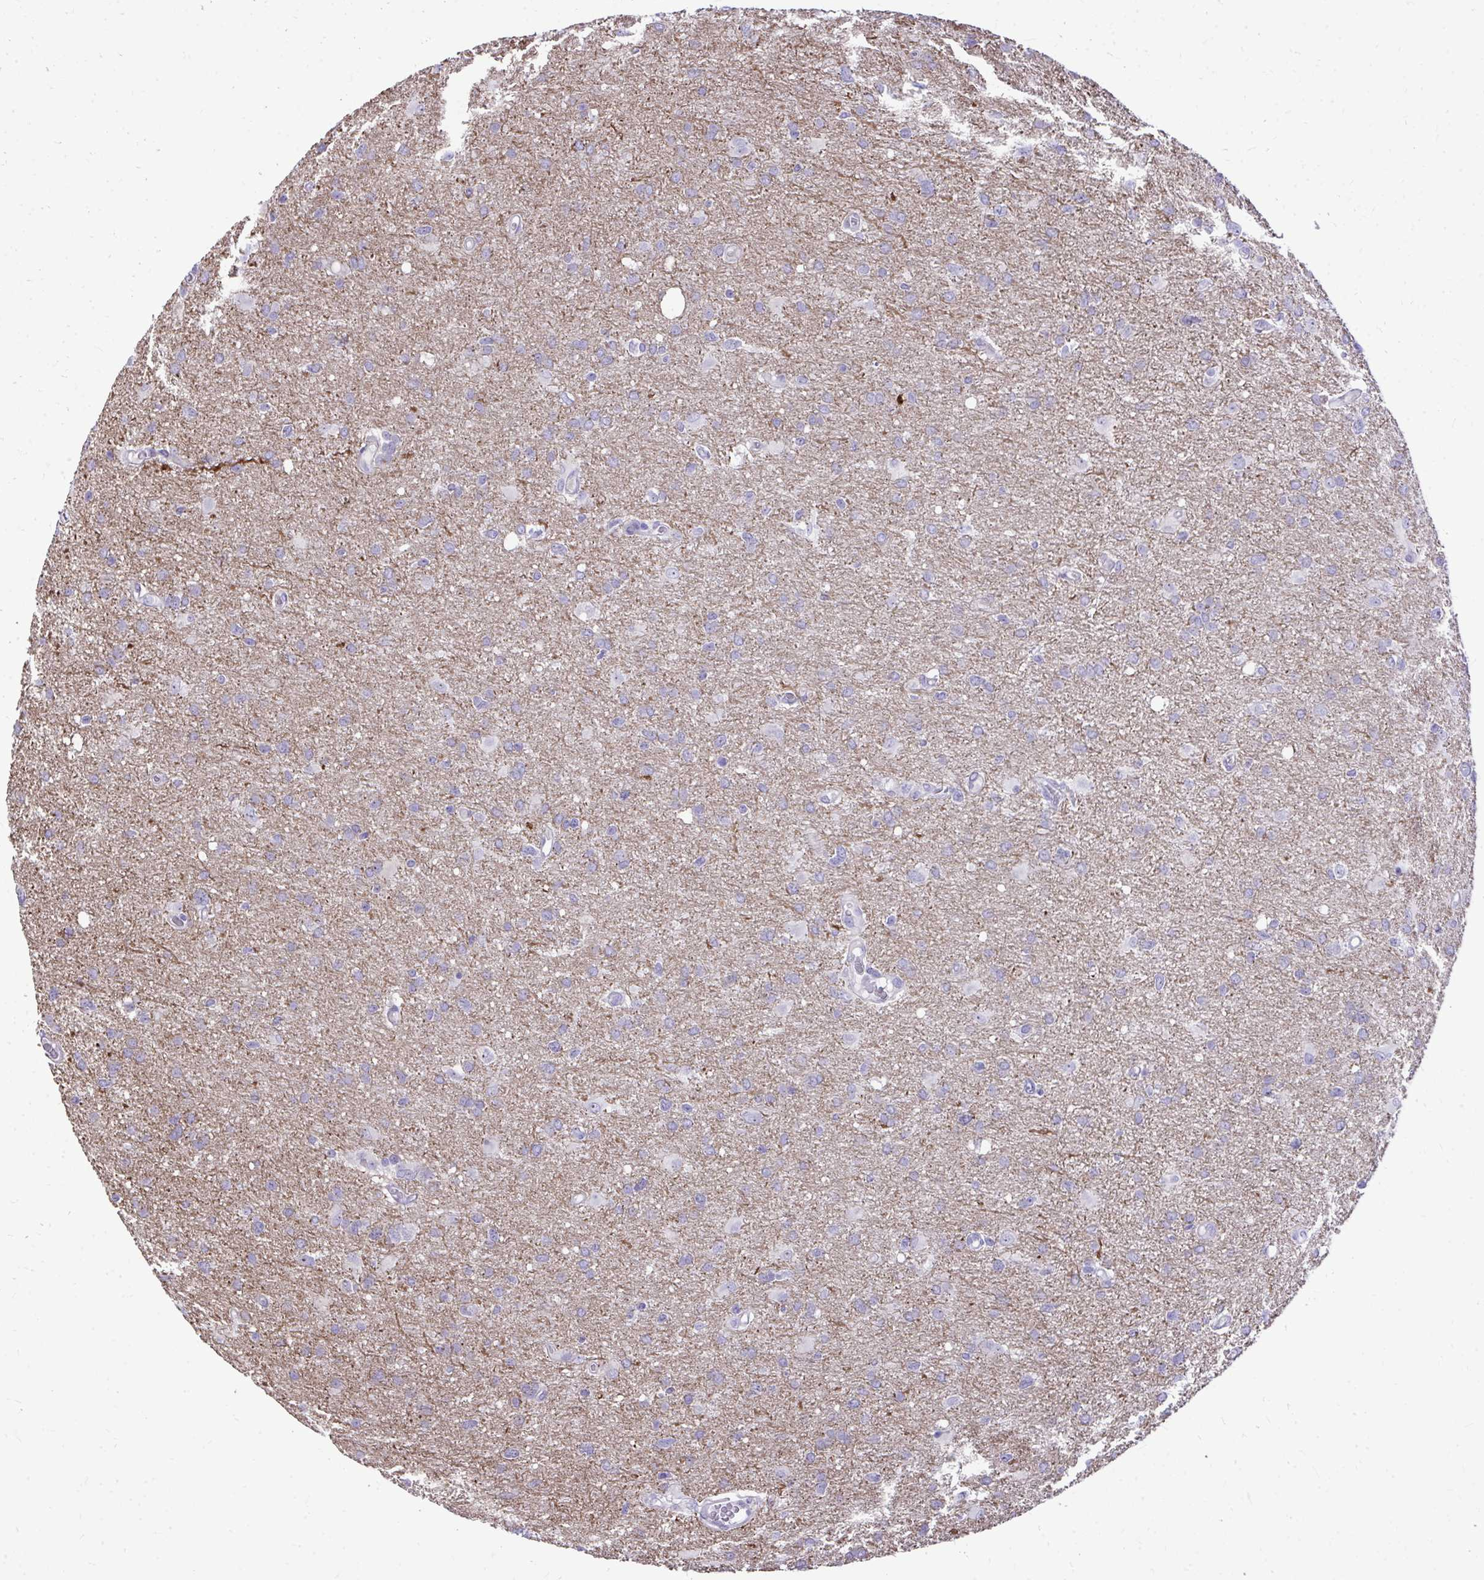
{"staining": {"intensity": "negative", "quantity": "none", "location": "none"}, "tissue": "glioma", "cell_type": "Tumor cells", "image_type": "cancer", "snomed": [{"axis": "morphology", "description": "Glioma, malignant, High grade"}, {"axis": "topography", "description": "Brain"}], "caption": "Immunohistochemistry histopathology image of malignant glioma (high-grade) stained for a protein (brown), which exhibits no staining in tumor cells.", "gene": "DLX4", "patient": {"sex": "male", "age": 53}}